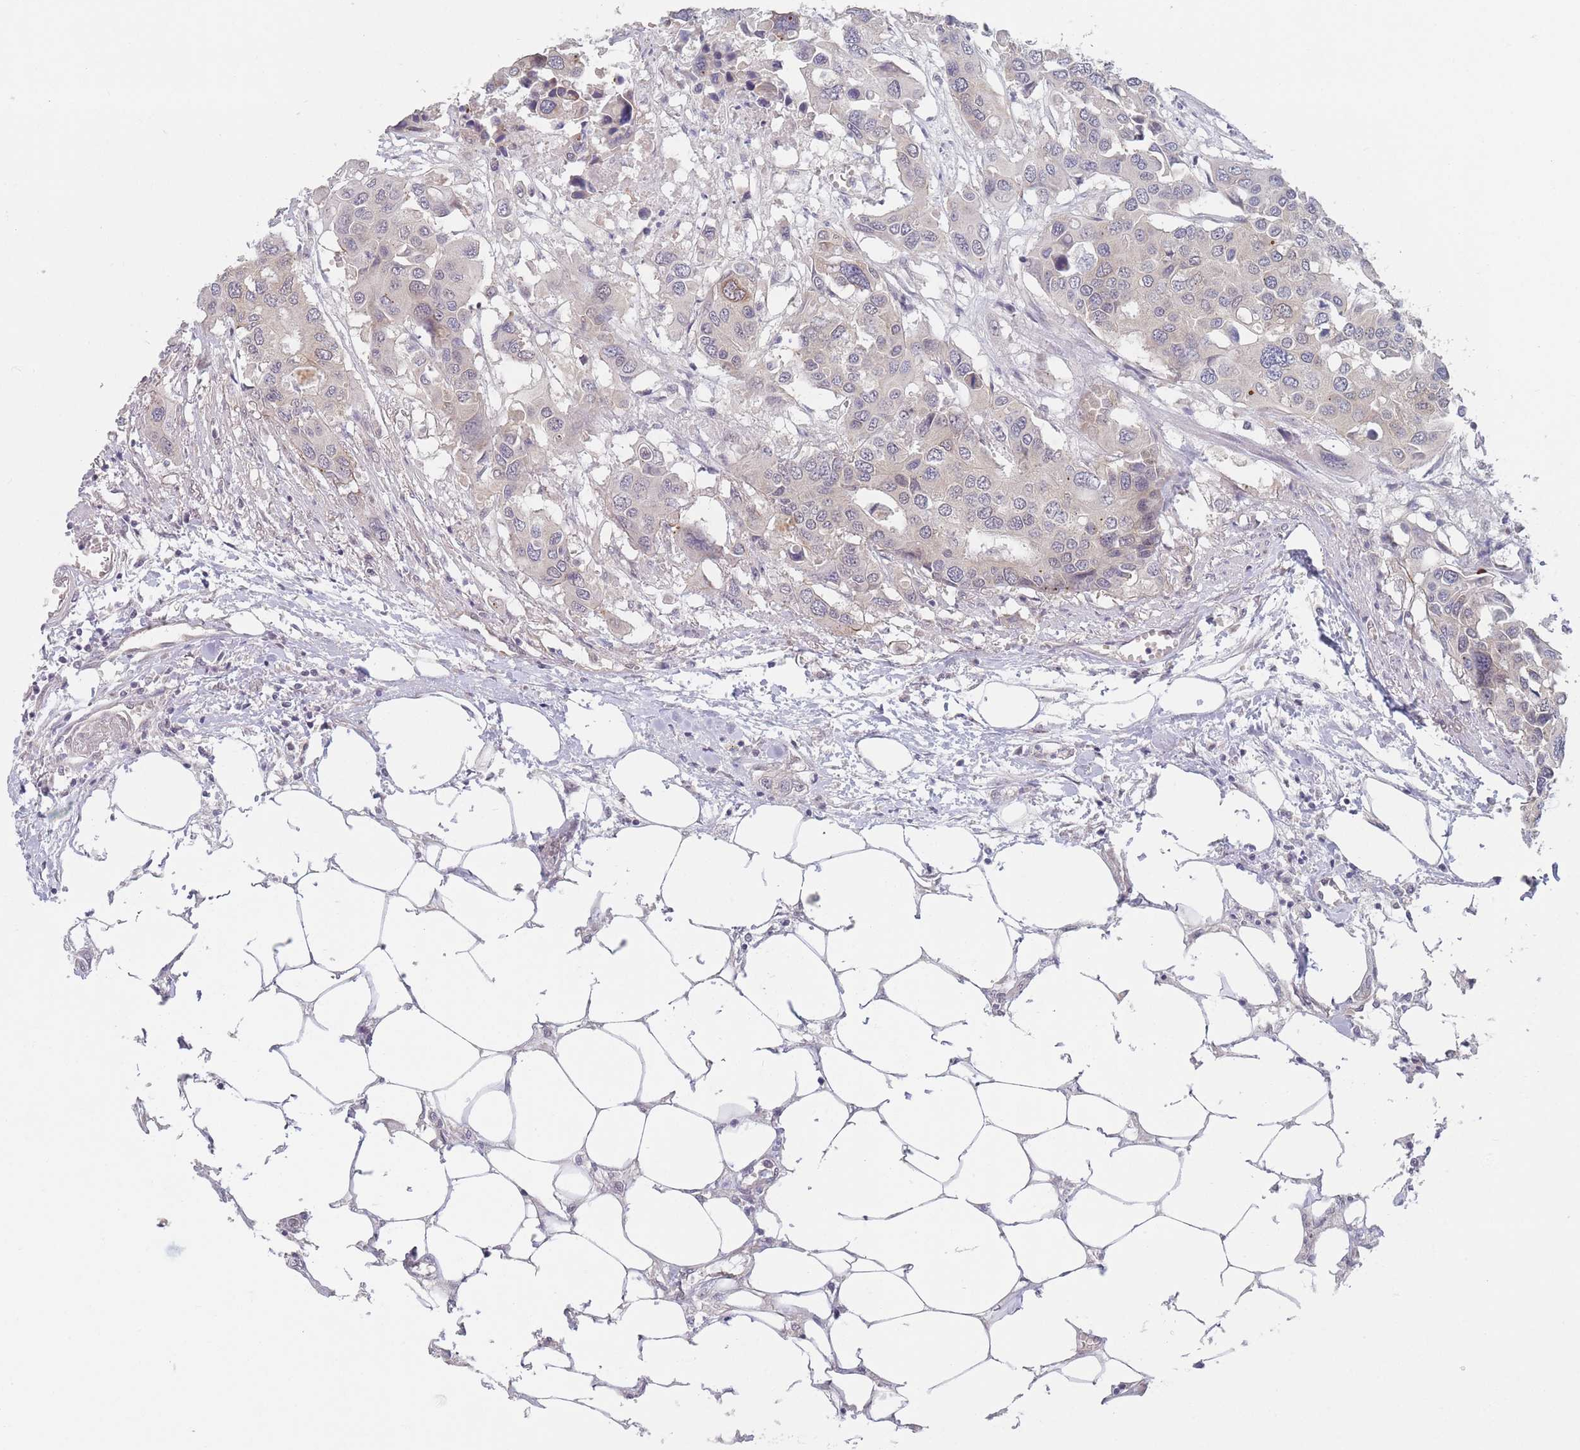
{"staining": {"intensity": "negative", "quantity": "none", "location": "none"}, "tissue": "colorectal cancer", "cell_type": "Tumor cells", "image_type": "cancer", "snomed": [{"axis": "morphology", "description": "Adenocarcinoma, NOS"}, {"axis": "topography", "description": "Colon"}], "caption": "This is an immunohistochemistry histopathology image of colorectal cancer. There is no staining in tumor cells.", "gene": "ANKRD10", "patient": {"sex": "male", "age": 77}}